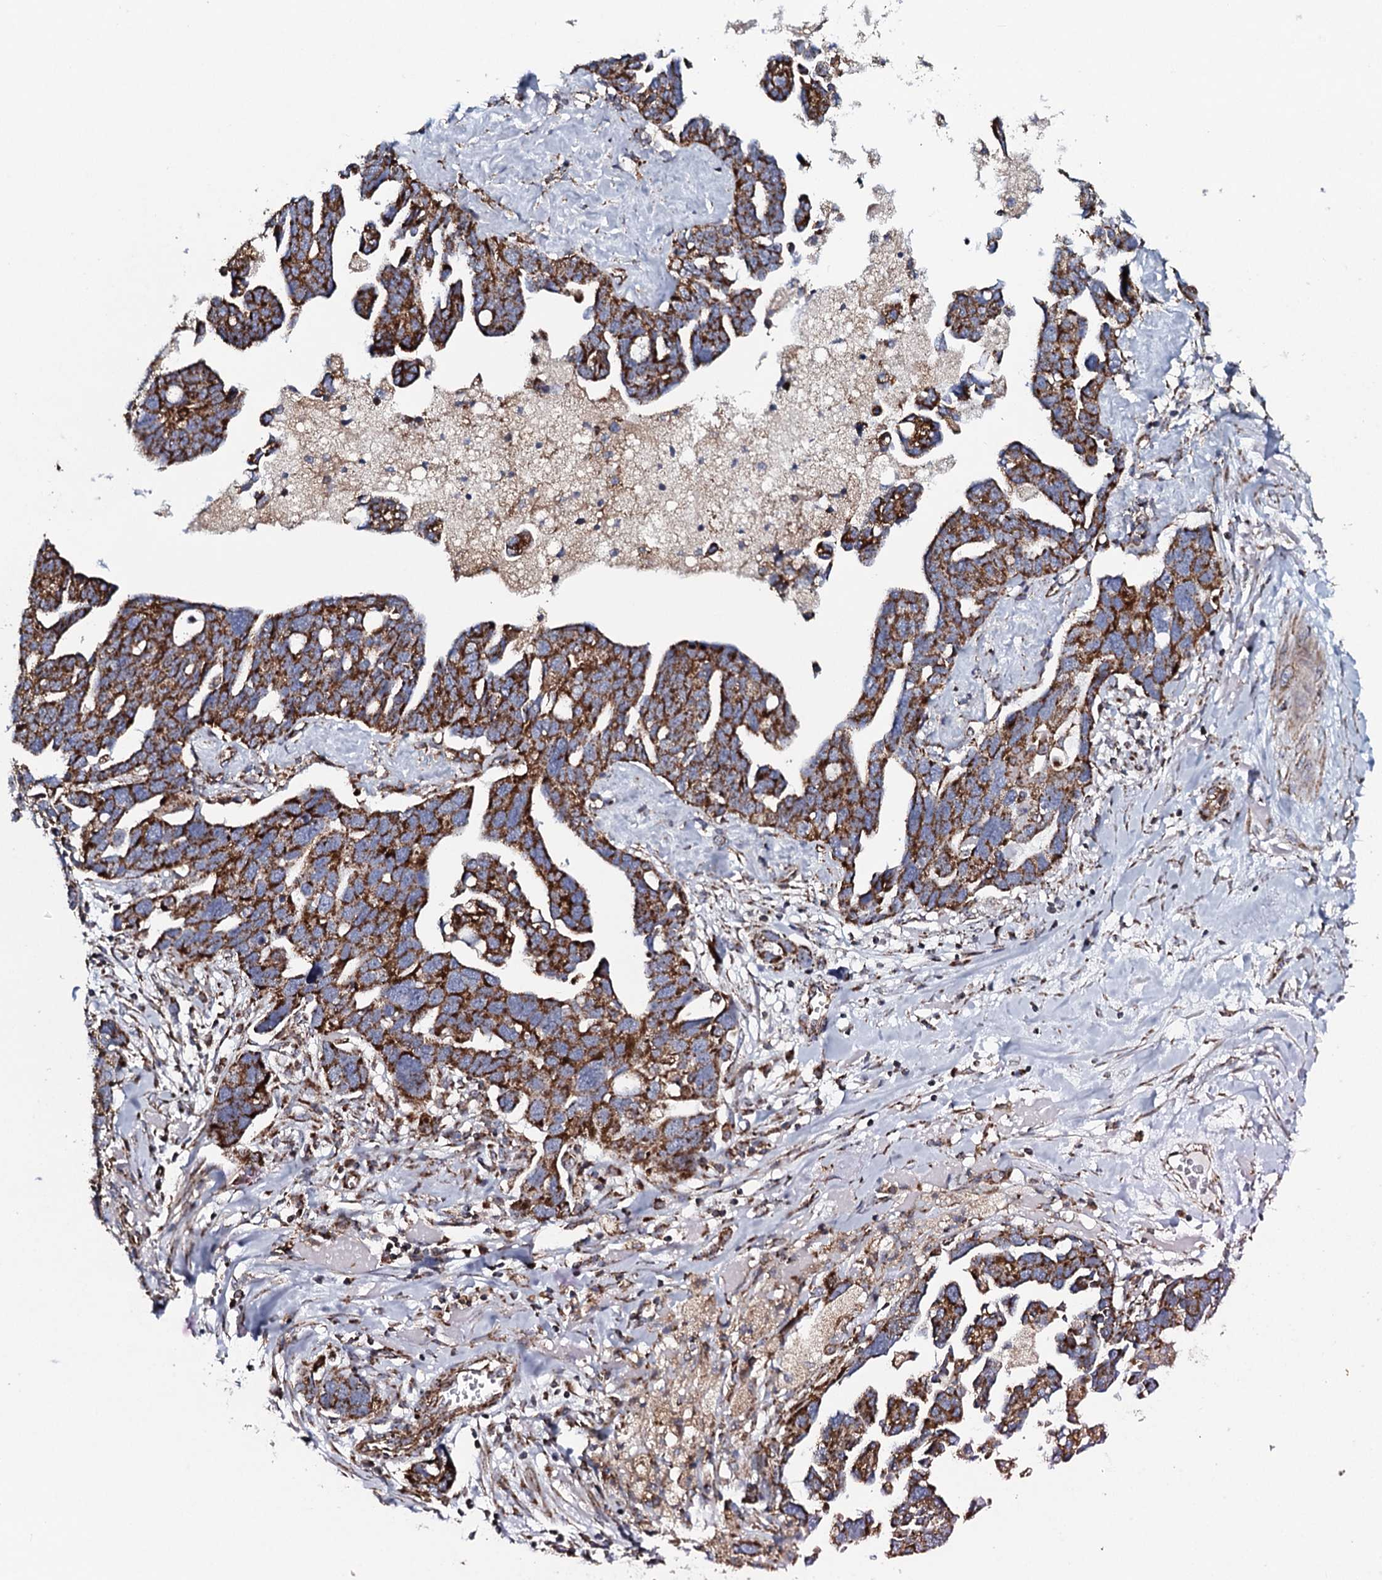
{"staining": {"intensity": "strong", "quantity": ">75%", "location": "cytoplasmic/membranous"}, "tissue": "ovarian cancer", "cell_type": "Tumor cells", "image_type": "cancer", "snomed": [{"axis": "morphology", "description": "Cystadenocarcinoma, serous, NOS"}, {"axis": "topography", "description": "Ovary"}], "caption": "The photomicrograph displays staining of ovarian cancer, revealing strong cytoplasmic/membranous protein positivity (brown color) within tumor cells.", "gene": "EVC2", "patient": {"sex": "female", "age": 54}}